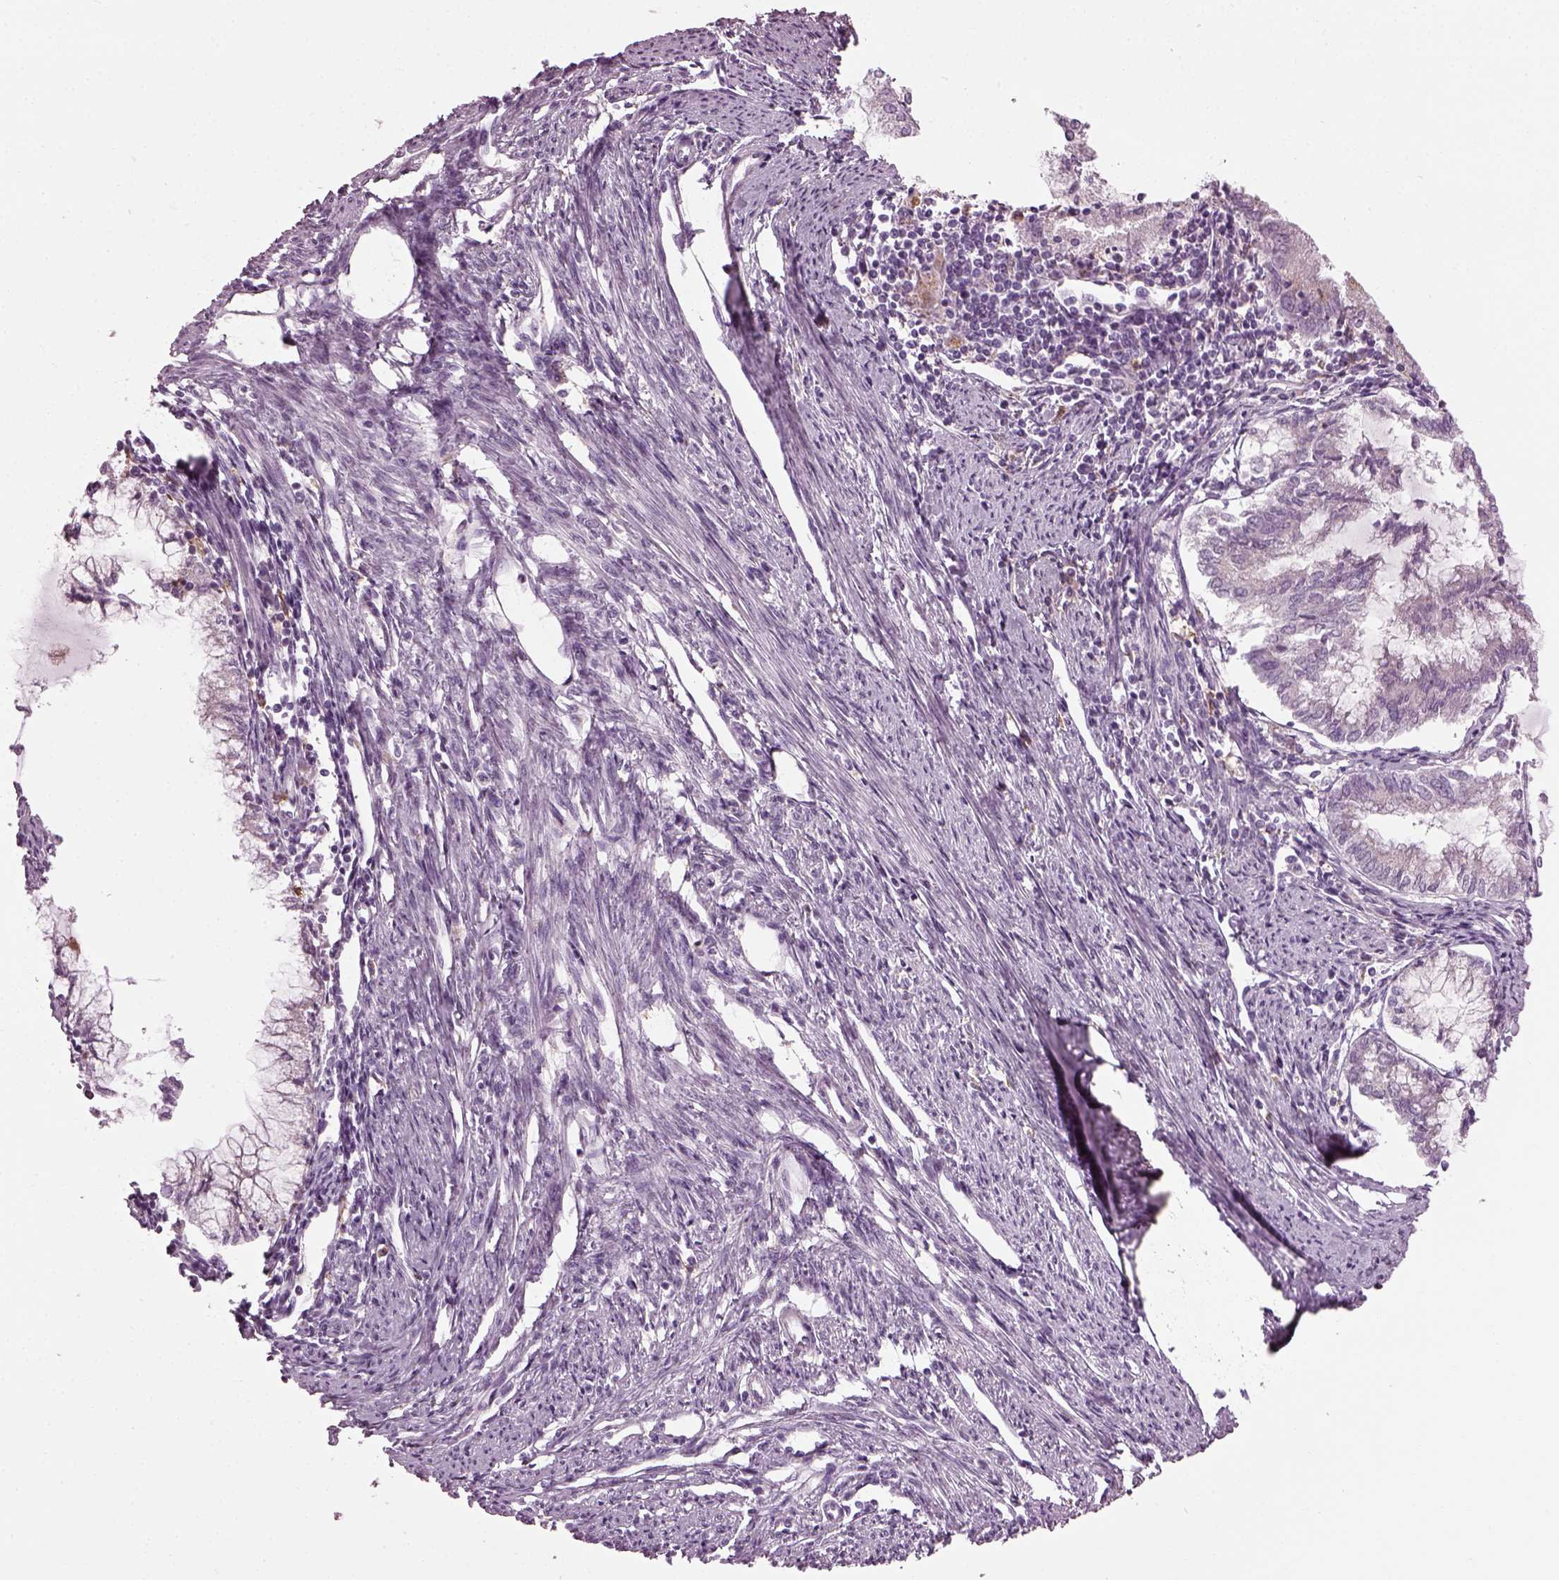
{"staining": {"intensity": "strong", "quantity": "<25%", "location": "cytoplasmic/membranous"}, "tissue": "endometrial cancer", "cell_type": "Tumor cells", "image_type": "cancer", "snomed": [{"axis": "morphology", "description": "Adenocarcinoma, NOS"}, {"axis": "topography", "description": "Endometrium"}], "caption": "Protein expression analysis of endometrial cancer (adenocarcinoma) shows strong cytoplasmic/membranous staining in approximately <25% of tumor cells.", "gene": "TMEM231", "patient": {"sex": "female", "age": 79}}